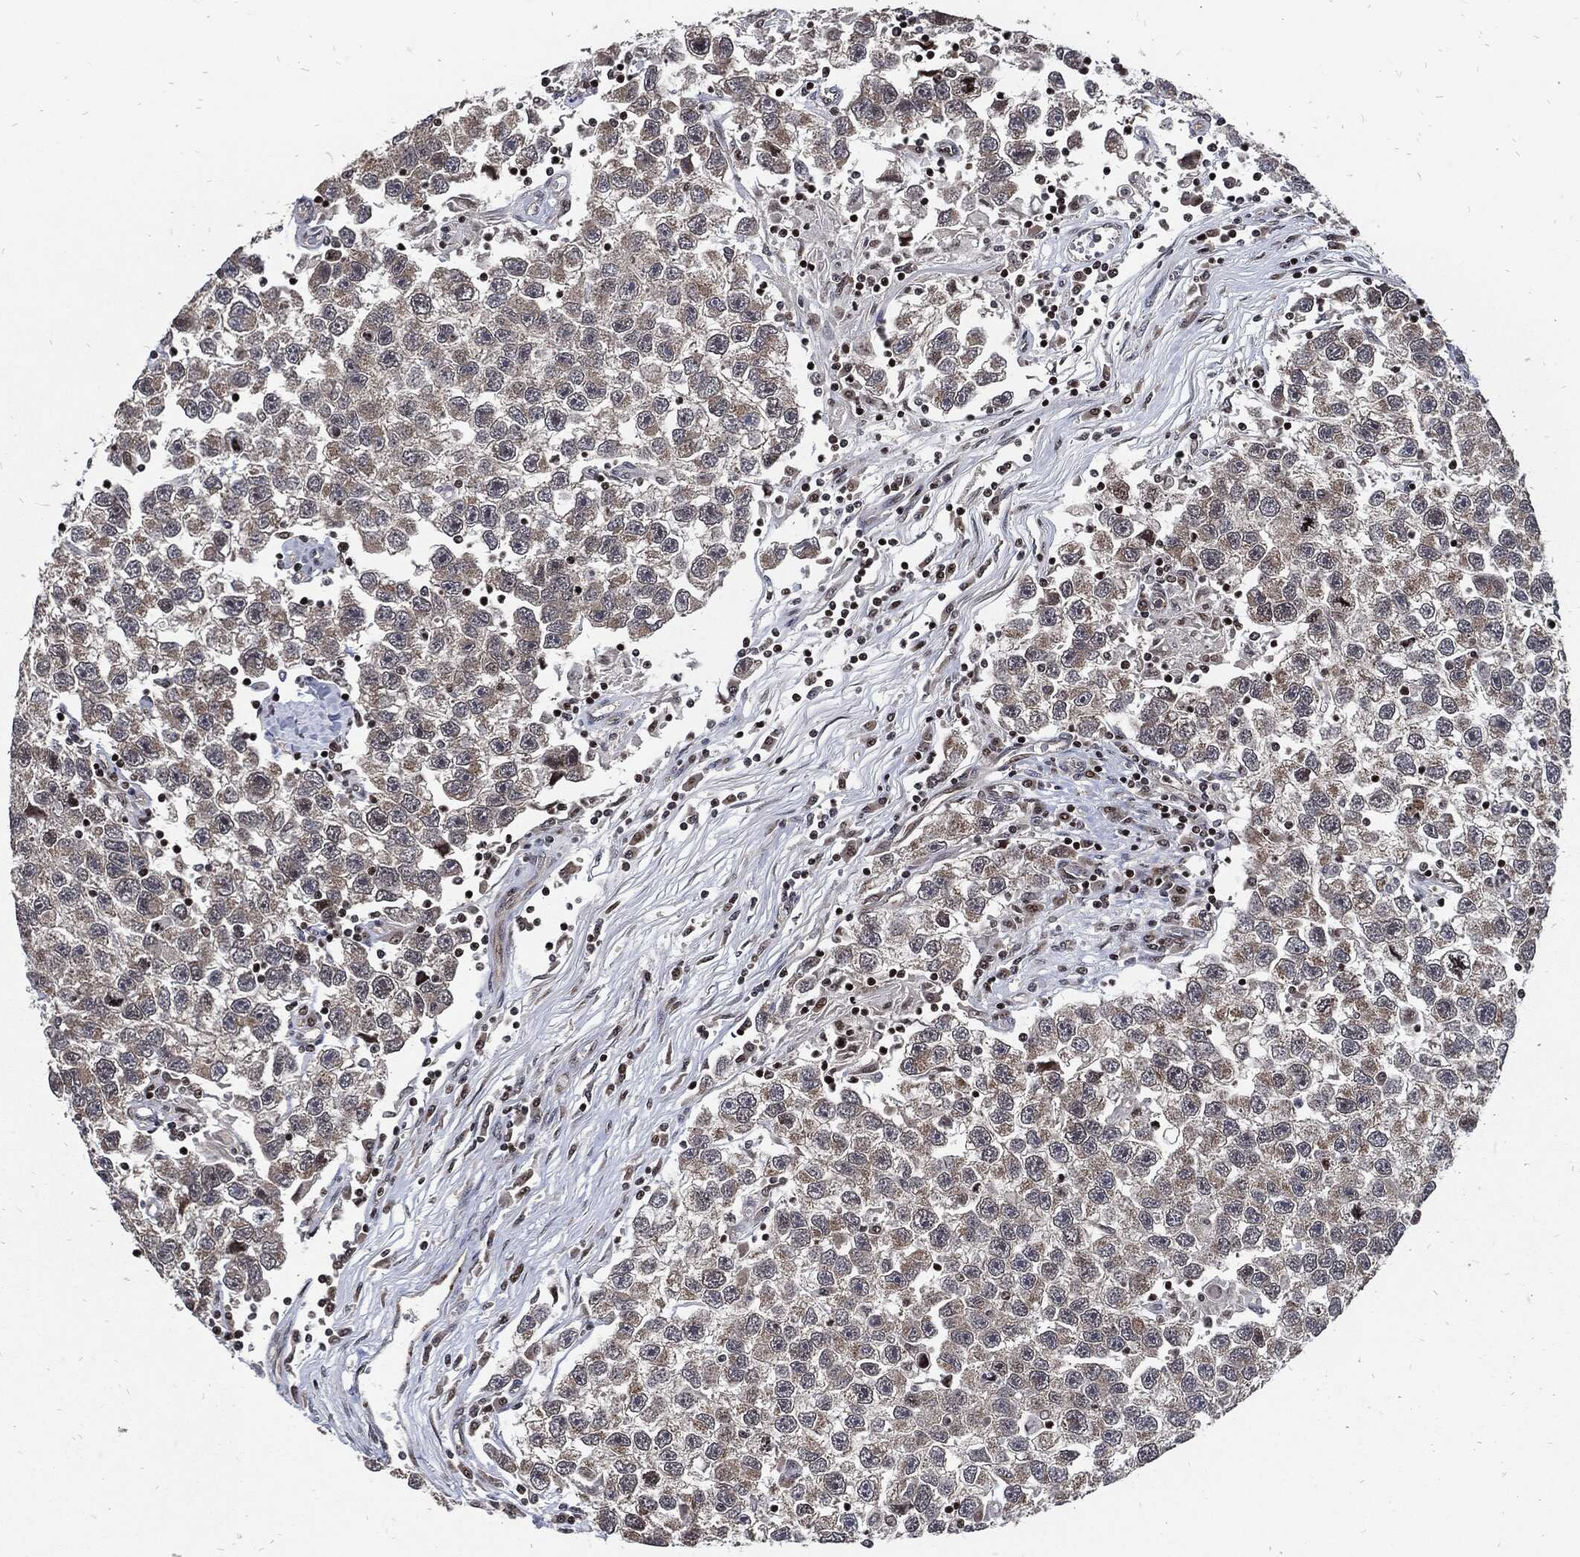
{"staining": {"intensity": "weak", "quantity": ">75%", "location": "cytoplasmic/membranous"}, "tissue": "testis cancer", "cell_type": "Tumor cells", "image_type": "cancer", "snomed": [{"axis": "morphology", "description": "Seminoma, NOS"}, {"axis": "topography", "description": "Testis"}], "caption": "The photomicrograph reveals immunohistochemical staining of testis cancer. There is weak cytoplasmic/membranous expression is seen in approximately >75% of tumor cells.", "gene": "ZNF775", "patient": {"sex": "male", "age": 26}}